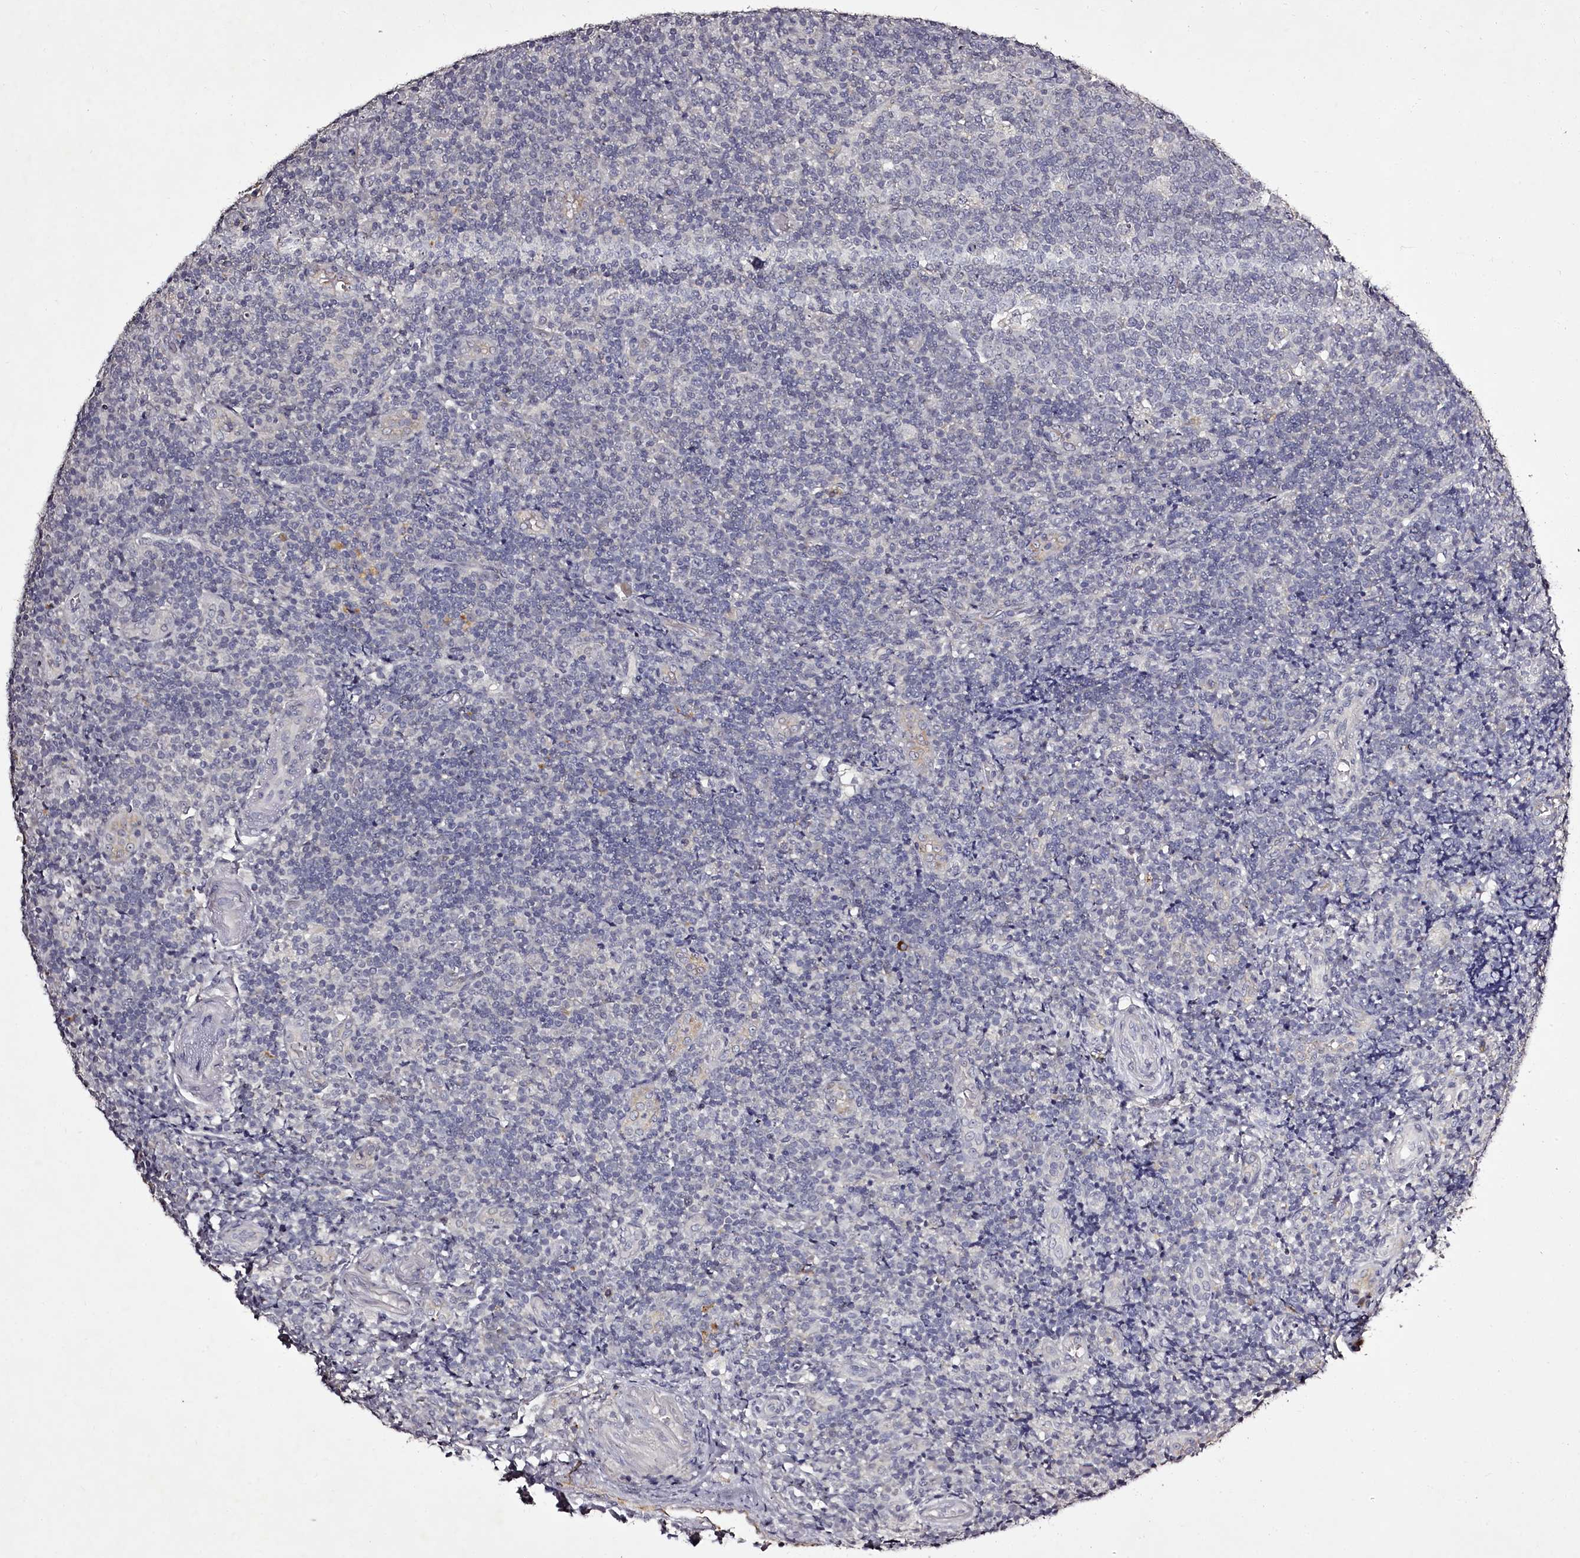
{"staining": {"intensity": "negative", "quantity": "none", "location": "none"}, "tissue": "tonsil", "cell_type": "Germinal center cells", "image_type": "normal", "snomed": [{"axis": "morphology", "description": "Normal tissue, NOS"}, {"axis": "topography", "description": "Tonsil"}], "caption": "This image is of normal tonsil stained with immunohistochemistry to label a protein in brown with the nuclei are counter-stained blue. There is no staining in germinal center cells.", "gene": "RBMXL2", "patient": {"sex": "female", "age": 19}}